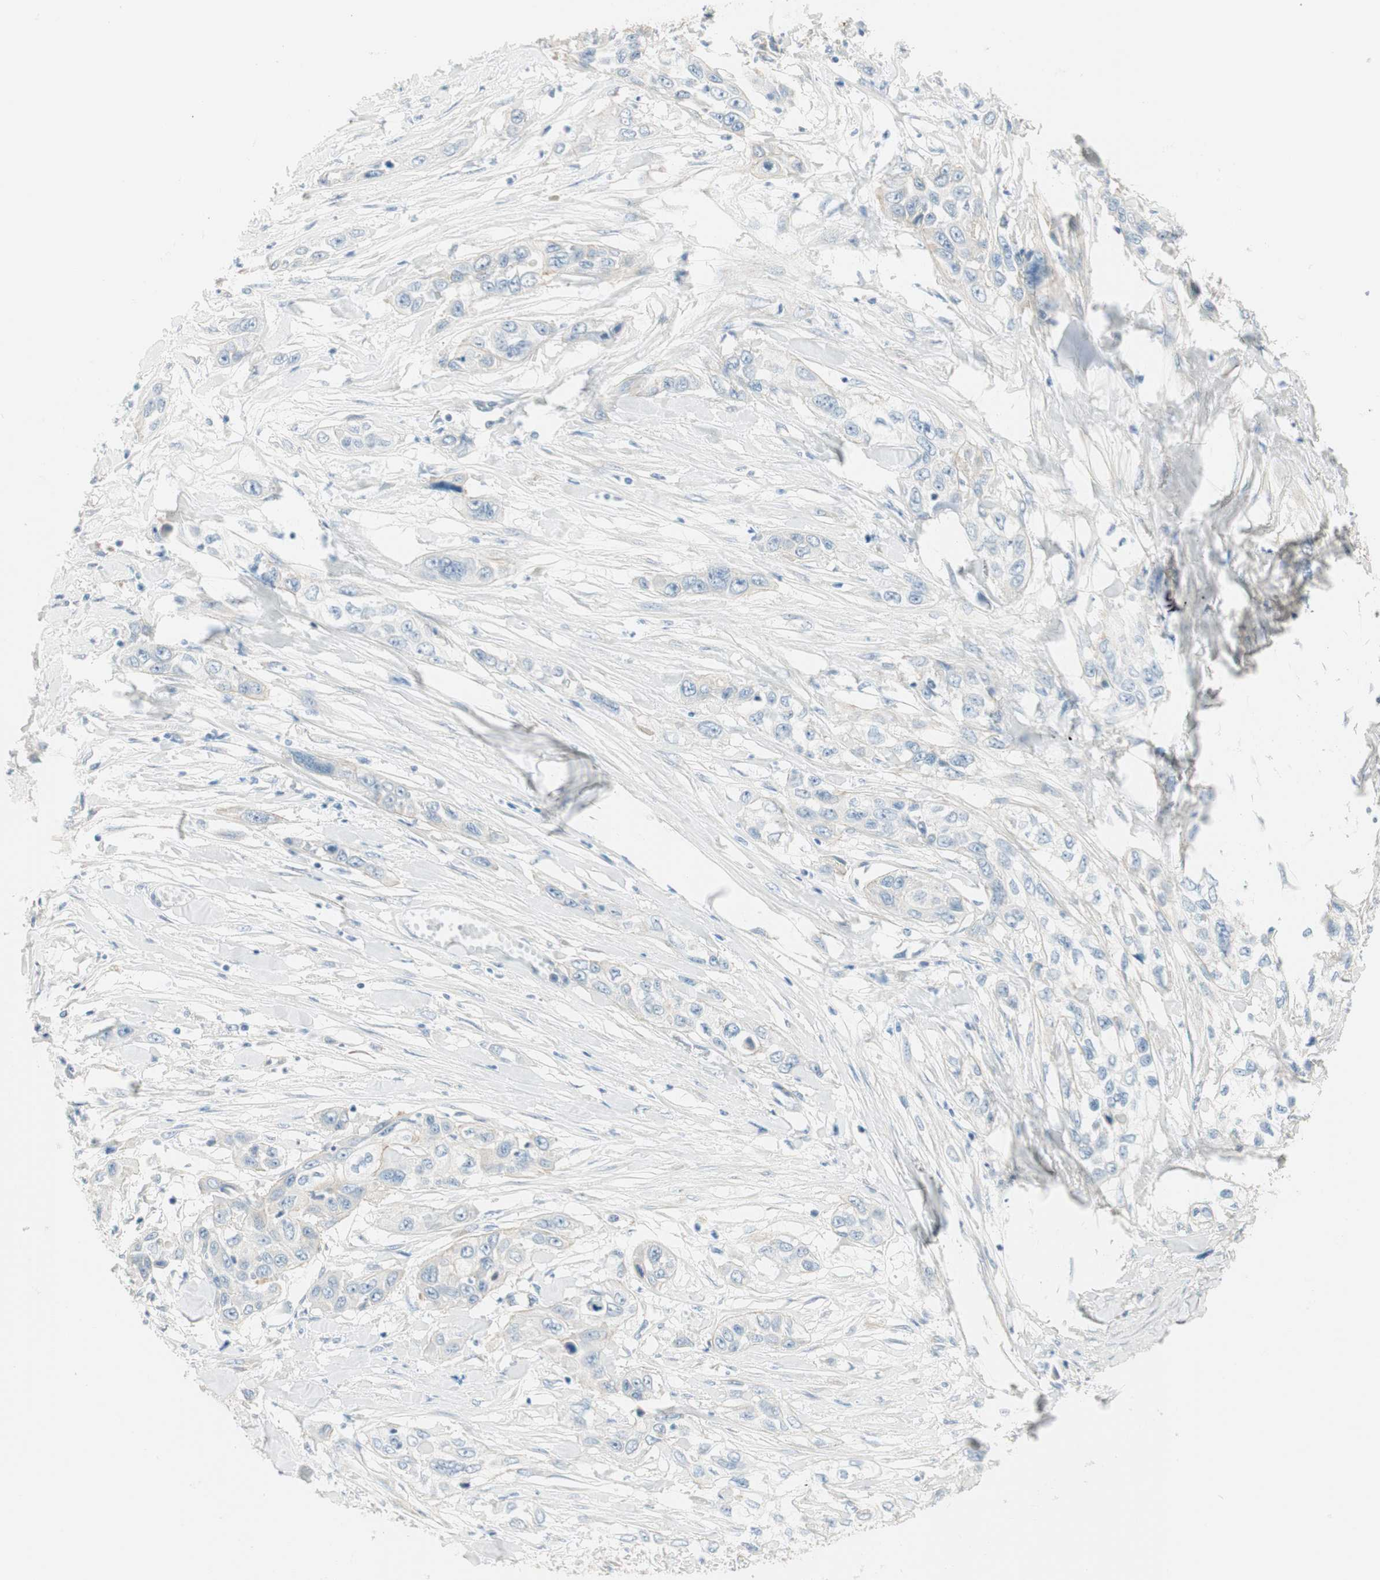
{"staining": {"intensity": "negative", "quantity": "none", "location": "none"}, "tissue": "pancreatic cancer", "cell_type": "Tumor cells", "image_type": "cancer", "snomed": [{"axis": "morphology", "description": "Adenocarcinoma, NOS"}, {"axis": "topography", "description": "Pancreas"}], "caption": "Adenocarcinoma (pancreatic) stained for a protein using immunohistochemistry exhibits no expression tumor cells.", "gene": "CDK3", "patient": {"sex": "female", "age": 70}}